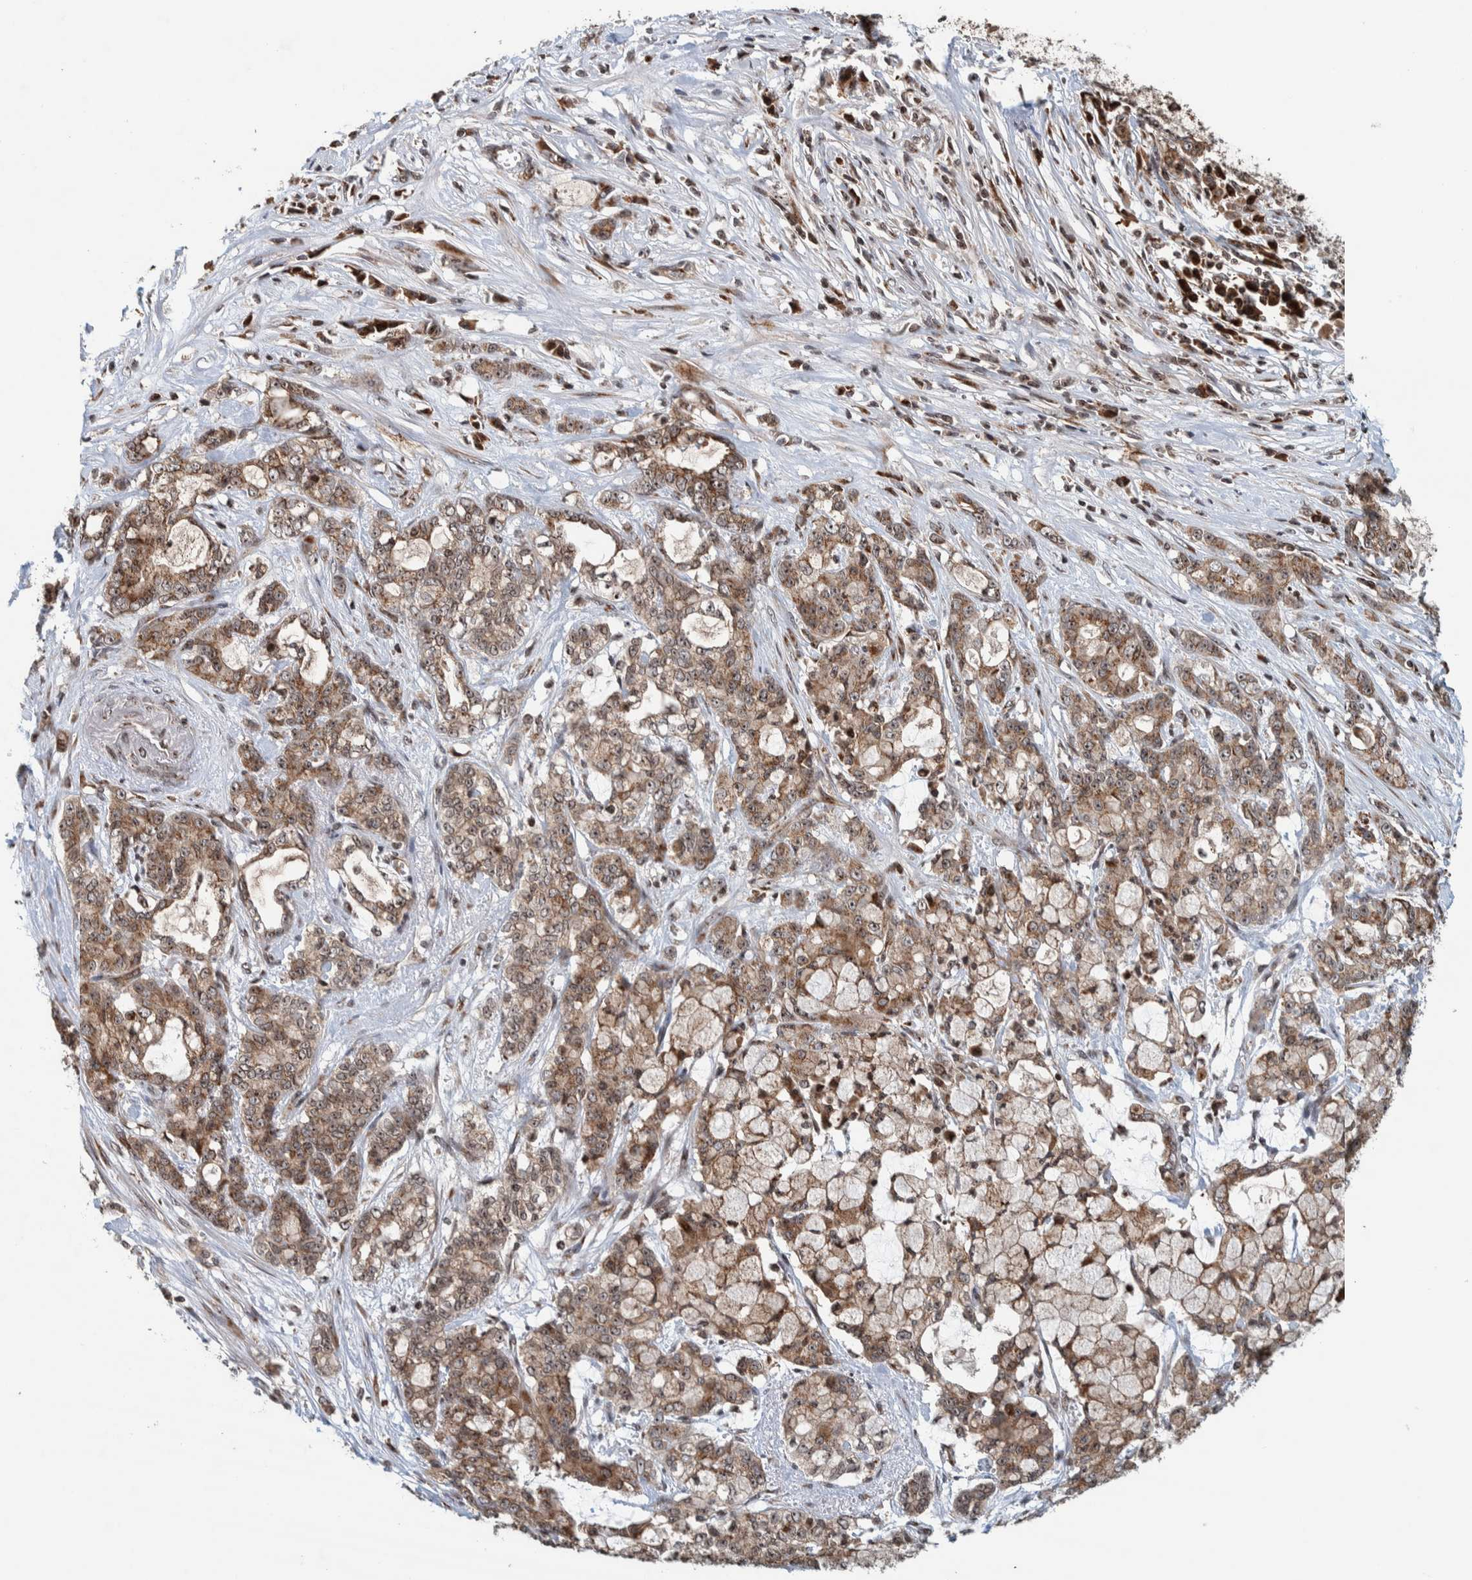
{"staining": {"intensity": "weak", "quantity": ">75%", "location": "cytoplasmic/membranous"}, "tissue": "pancreatic cancer", "cell_type": "Tumor cells", "image_type": "cancer", "snomed": [{"axis": "morphology", "description": "Adenocarcinoma, NOS"}, {"axis": "topography", "description": "Pancreas"}], "caption": "Immunohistochemical staining of pancreatic adenocarcinoma exhibits low levels of weak cytoplasmic/membranous positivity in about >75% of tumor cells. (DAB IHC, brown staining for protein, blue staining for nuclei).", "gene": "CCDC182", "patient": {"sex": "female", "age": 73}}